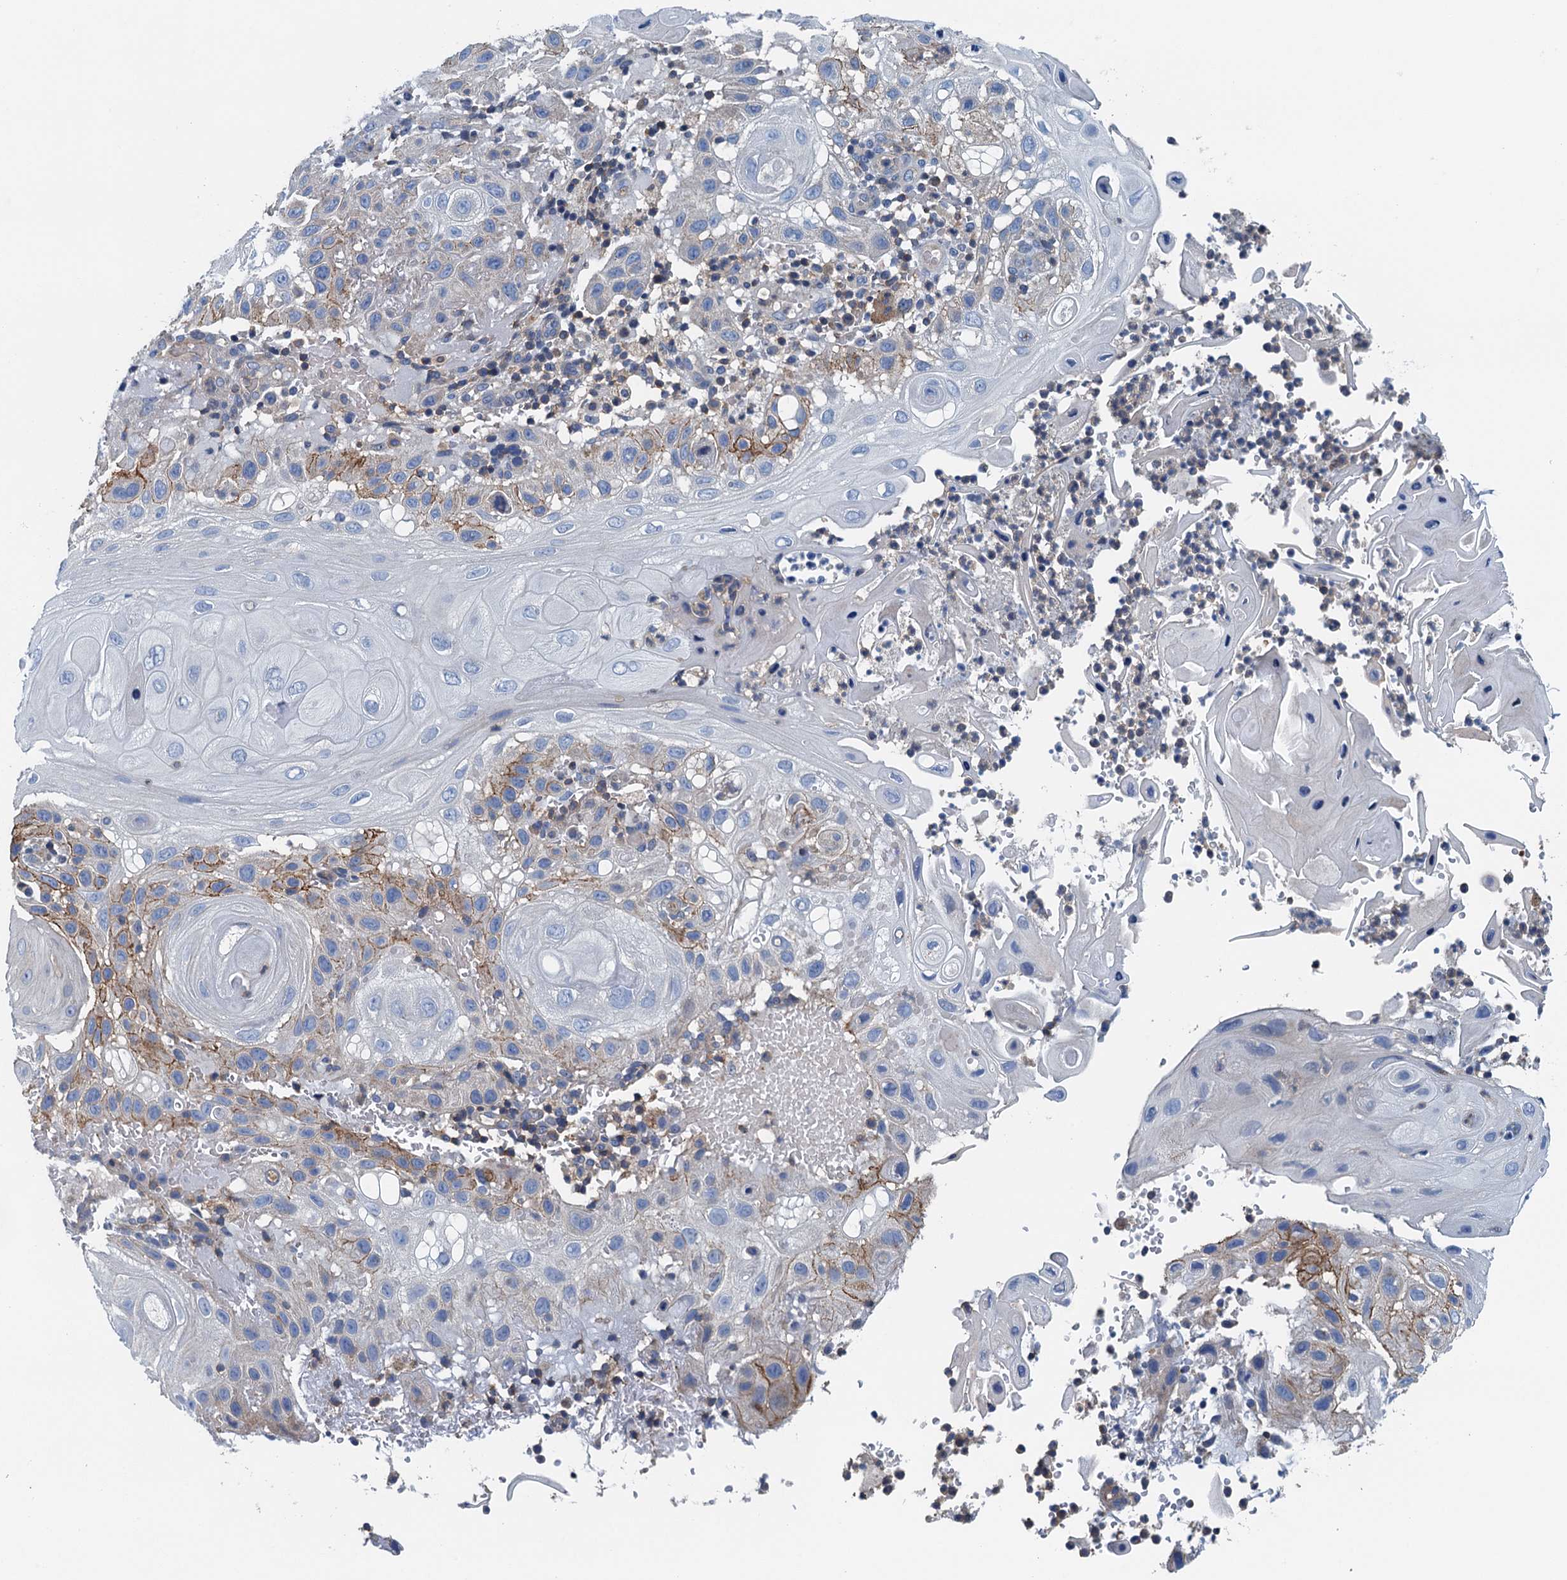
{"staining": {"intensity": "moderate", "quantity": "<25%", "location": "cytoplasmic/membranous"}, "tissue": "skin cancer", "cell_type": "Tumor cells", "image_type": "cancer", "snomed": [{"axis": "morphology", "description": "Normal tissue, NOS"}, {"axis": "morphology", "description": "Squamous cell carcinoma, NOS"}, {"axis": "topography", "description": "Skin"}], "caption": "Immunohistochemical staining of human squamous cell carcinoma (skin) displays moderate cytoplasmic/membranous protein staining in approximately <25% of tumor cells.", "gene": "PPP1R14D", "patient": {"sex": "female", "age": 96}}